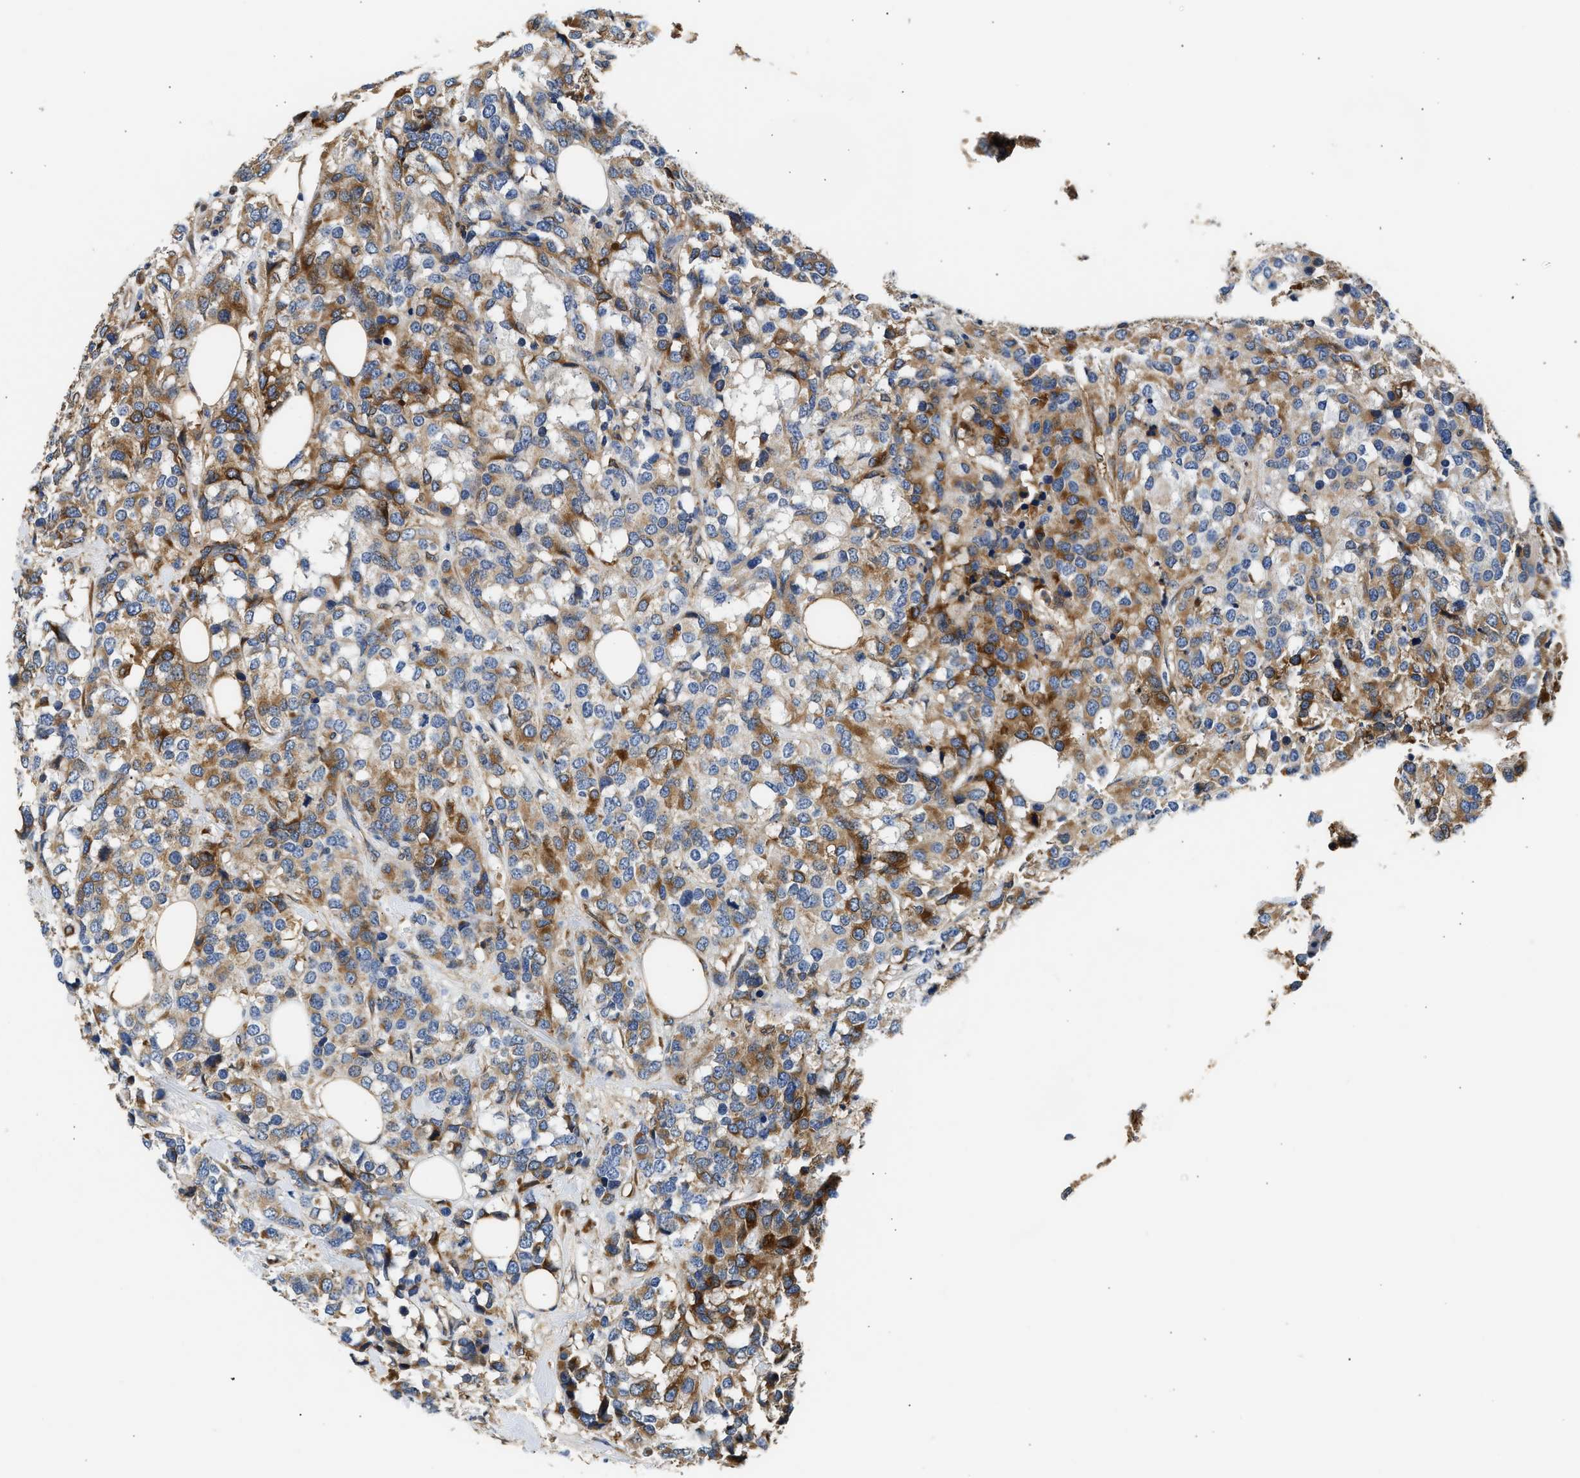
{"staining": {"intensity": "moderate", "quantity": ">75%", "location": "cytoplasmic/membranous"}, "tissue": "breast cancer", "cell_type": "Tumor cells", "image_type": "cancer", "snomed": [{"axis": "morphology", "description": "Lobular carcinoma"}, {"axis": "topography", "description": "Breast"}], "caption": "Protein staining of breast cancer (lobular carcinoma) tissue displays moderate cytoplasmic/membranous staining in about >75% of tumor cells.", "gene": "RAB31", "patient": {"sex": "female", "age": 59}}